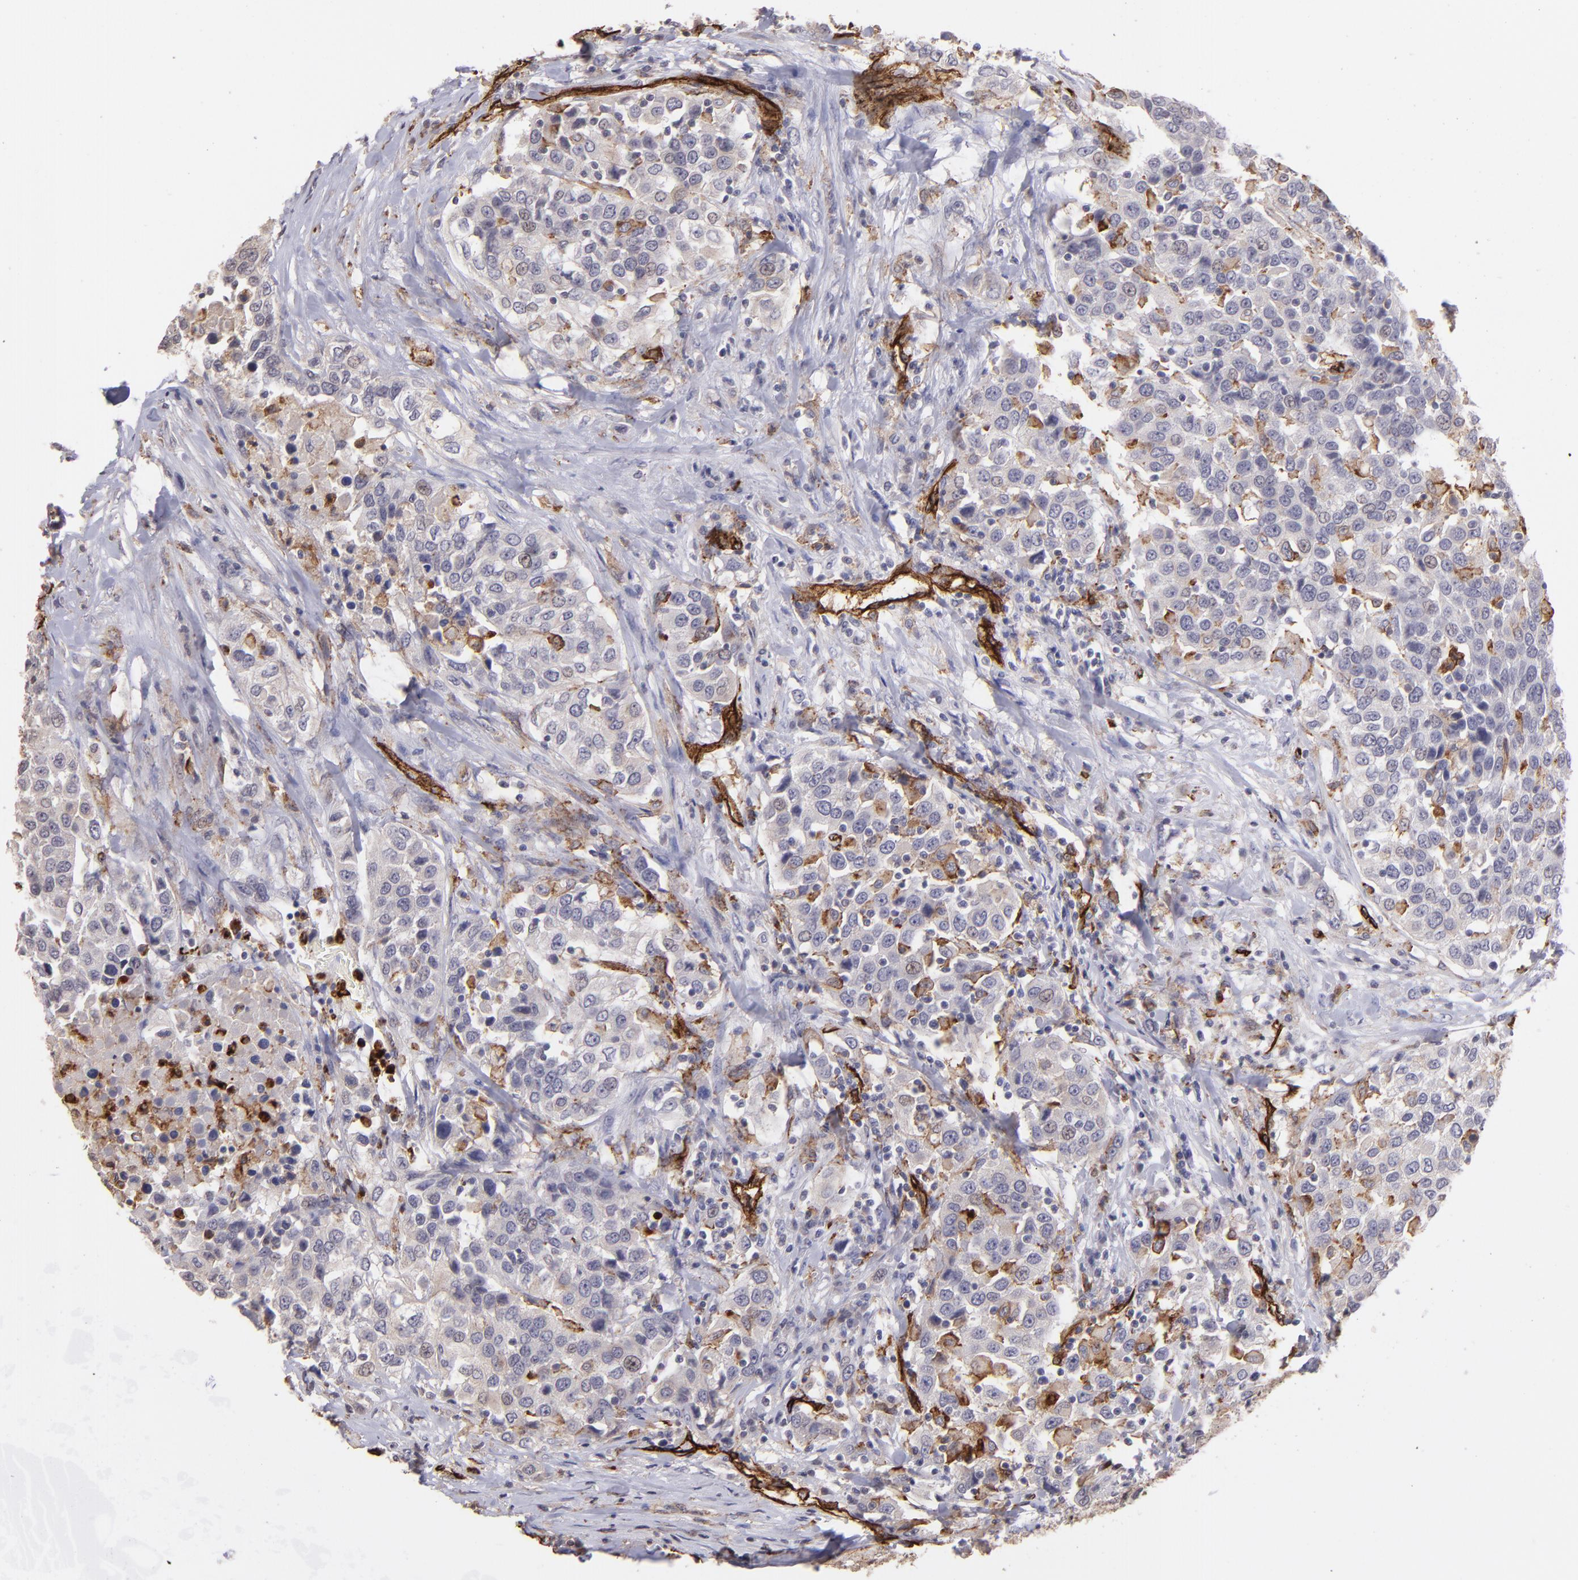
{"staining": {"intensity": "negative", "quantity": "none", "location": "none"}, "tissue": "urothelial cancer", "cell_type": "Tumor cells", "image_type": "cancer", "snomed": [{"axis": "morphology", "description": "Urothelial carcinoma, High grade"}, {"axis": "topography", "description": "Urinary bladder"}], "caption": "DAB (3,3'-diaminobenzidine) immunohistochemical staining of urothelial carcinoma (high-grade) demonstrates no significant expression in tumor cells.", "gene": "DYSF", "patient": {"sex": "female", "age": 80}}